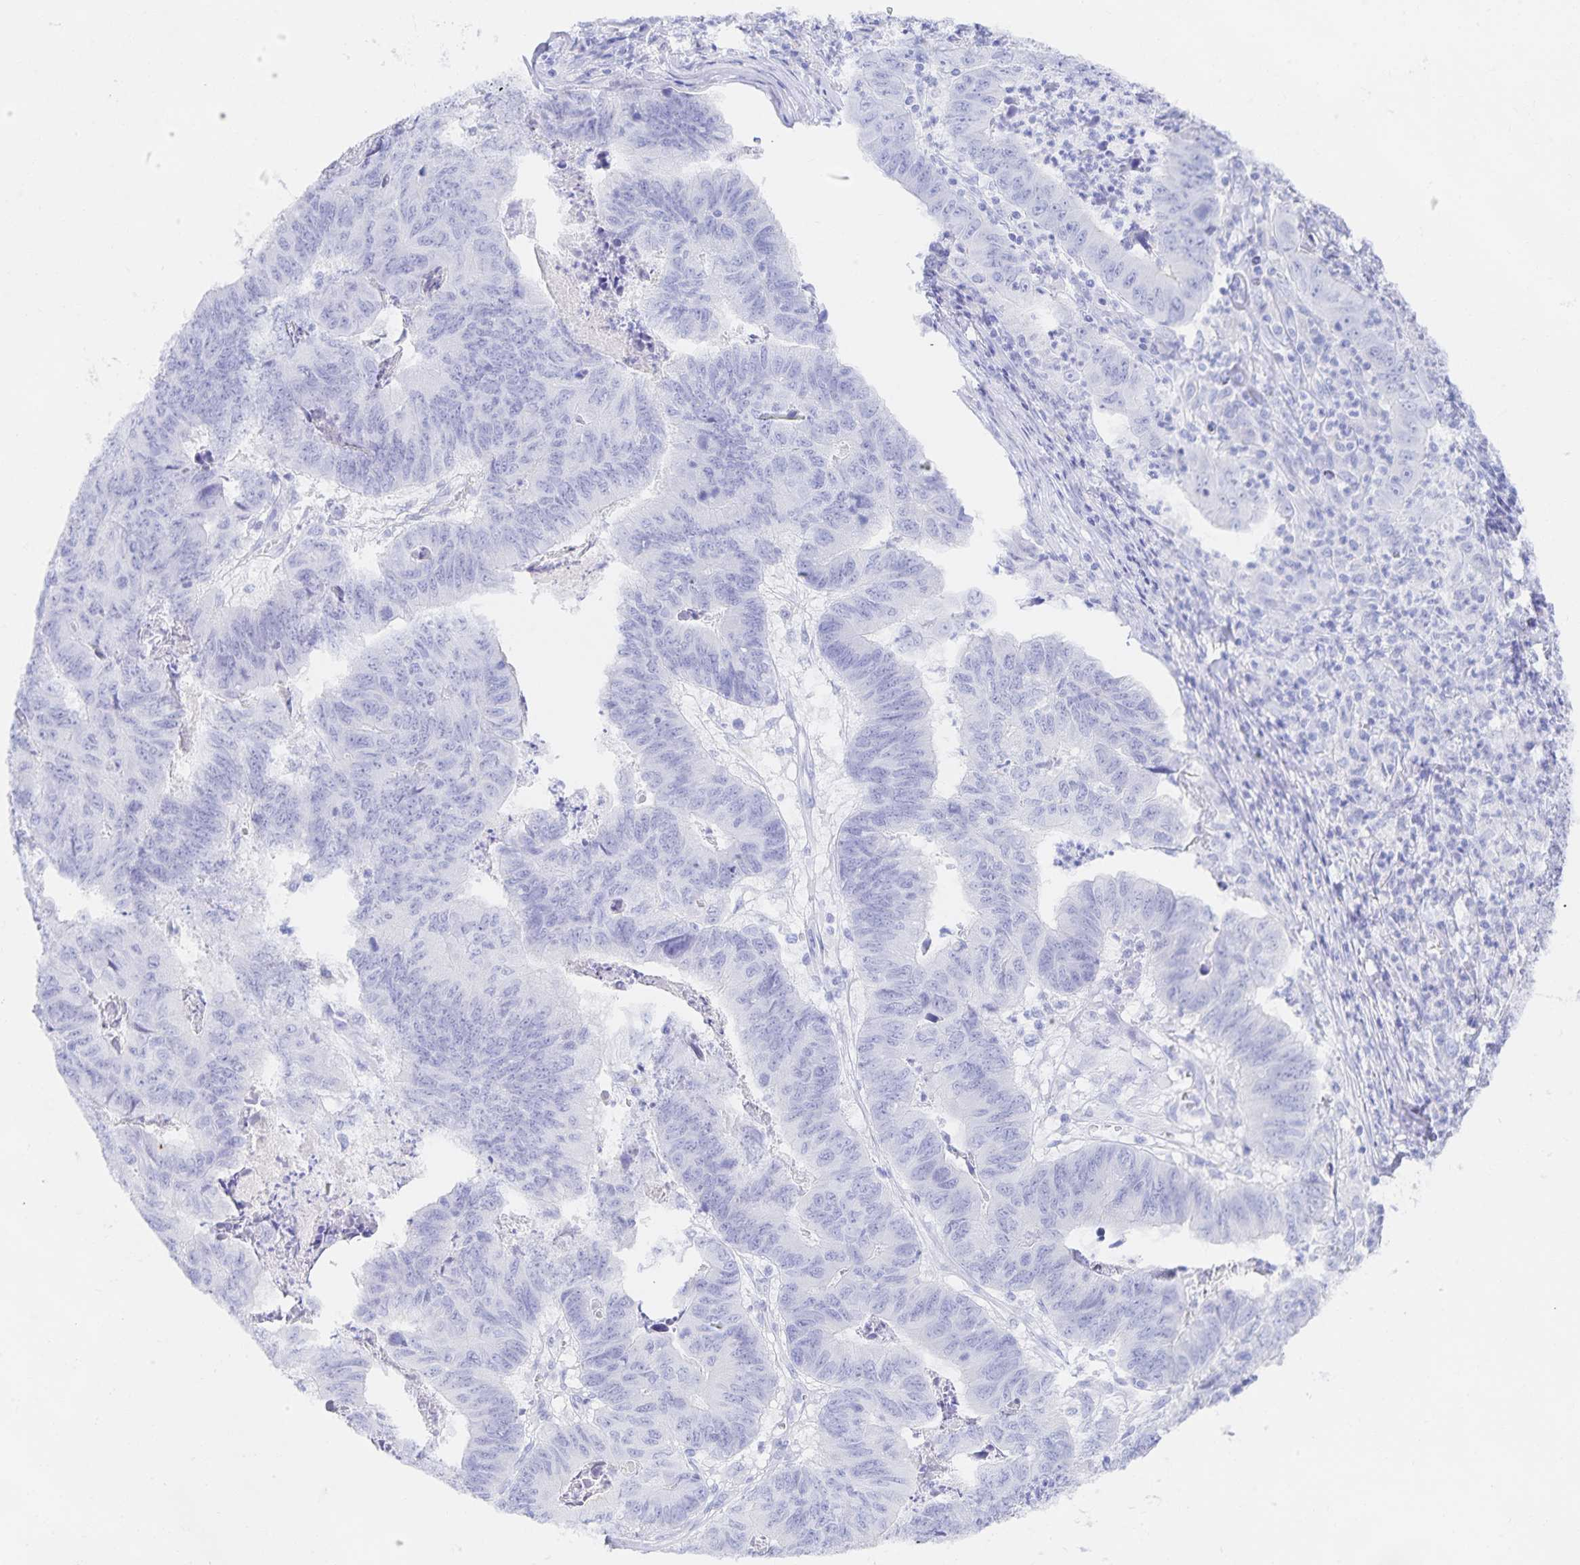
{"staining": {"intensity": "negative", "quantity": "none", "location": "none"}, "tissue": "stomach cancer", "cell_type": "Tumor cells", "image_type": "cancer", "snomed": [{"axis": "morphology", "description": "Adenocarcinoma, NOS"}, {"axis": "topography", "description": "Stomach, lower"}], "caption": "Tumor cells are negative for protein expression in human adenocarcinoma (stomach).", "gene": "SNTN", "patient": {"sex": "male", "age": 77}}